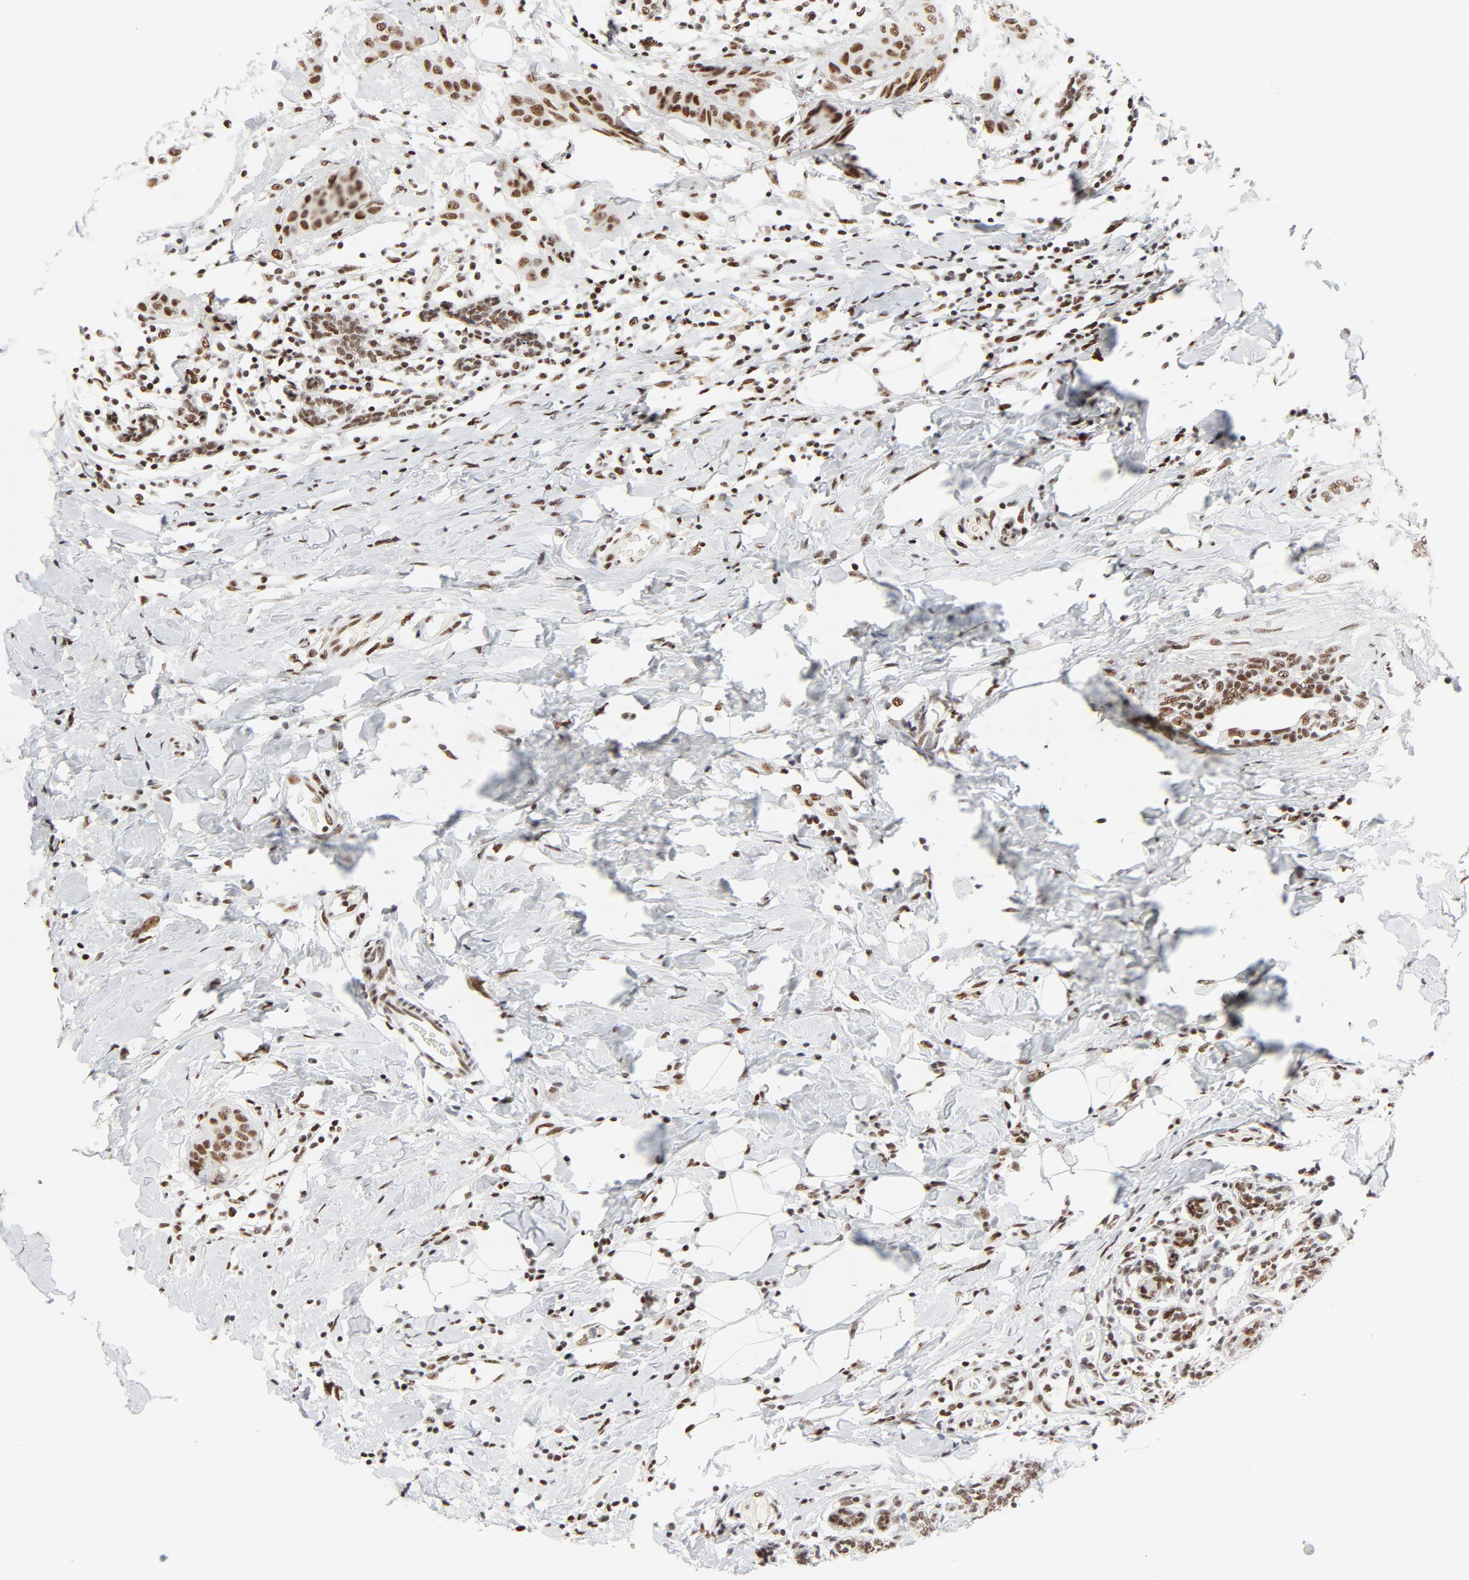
{"staining": {"intensity": "moderate", "quantity": ">75%", "location": "nuclear"}, "tissue": "breast cancer", "cell_type": "Tumor cells", "image_type": "cancer", "snomed": [{"axis": "morphology", "description": "Duct carcinoma"}, {"axis": "topography", "description": "Breast"}], "caption": "Brown immunohistochemical staining in human breast cancer demonstrates moderate nuclear expression in about >75% of tumor cells. (DAB (3,3'-diaminobenzidine) IHC, brown staining for protein, blue staining for nuclei).", "gene": "GTF2H1", "patient": {"sex": "female", "age": 40}}